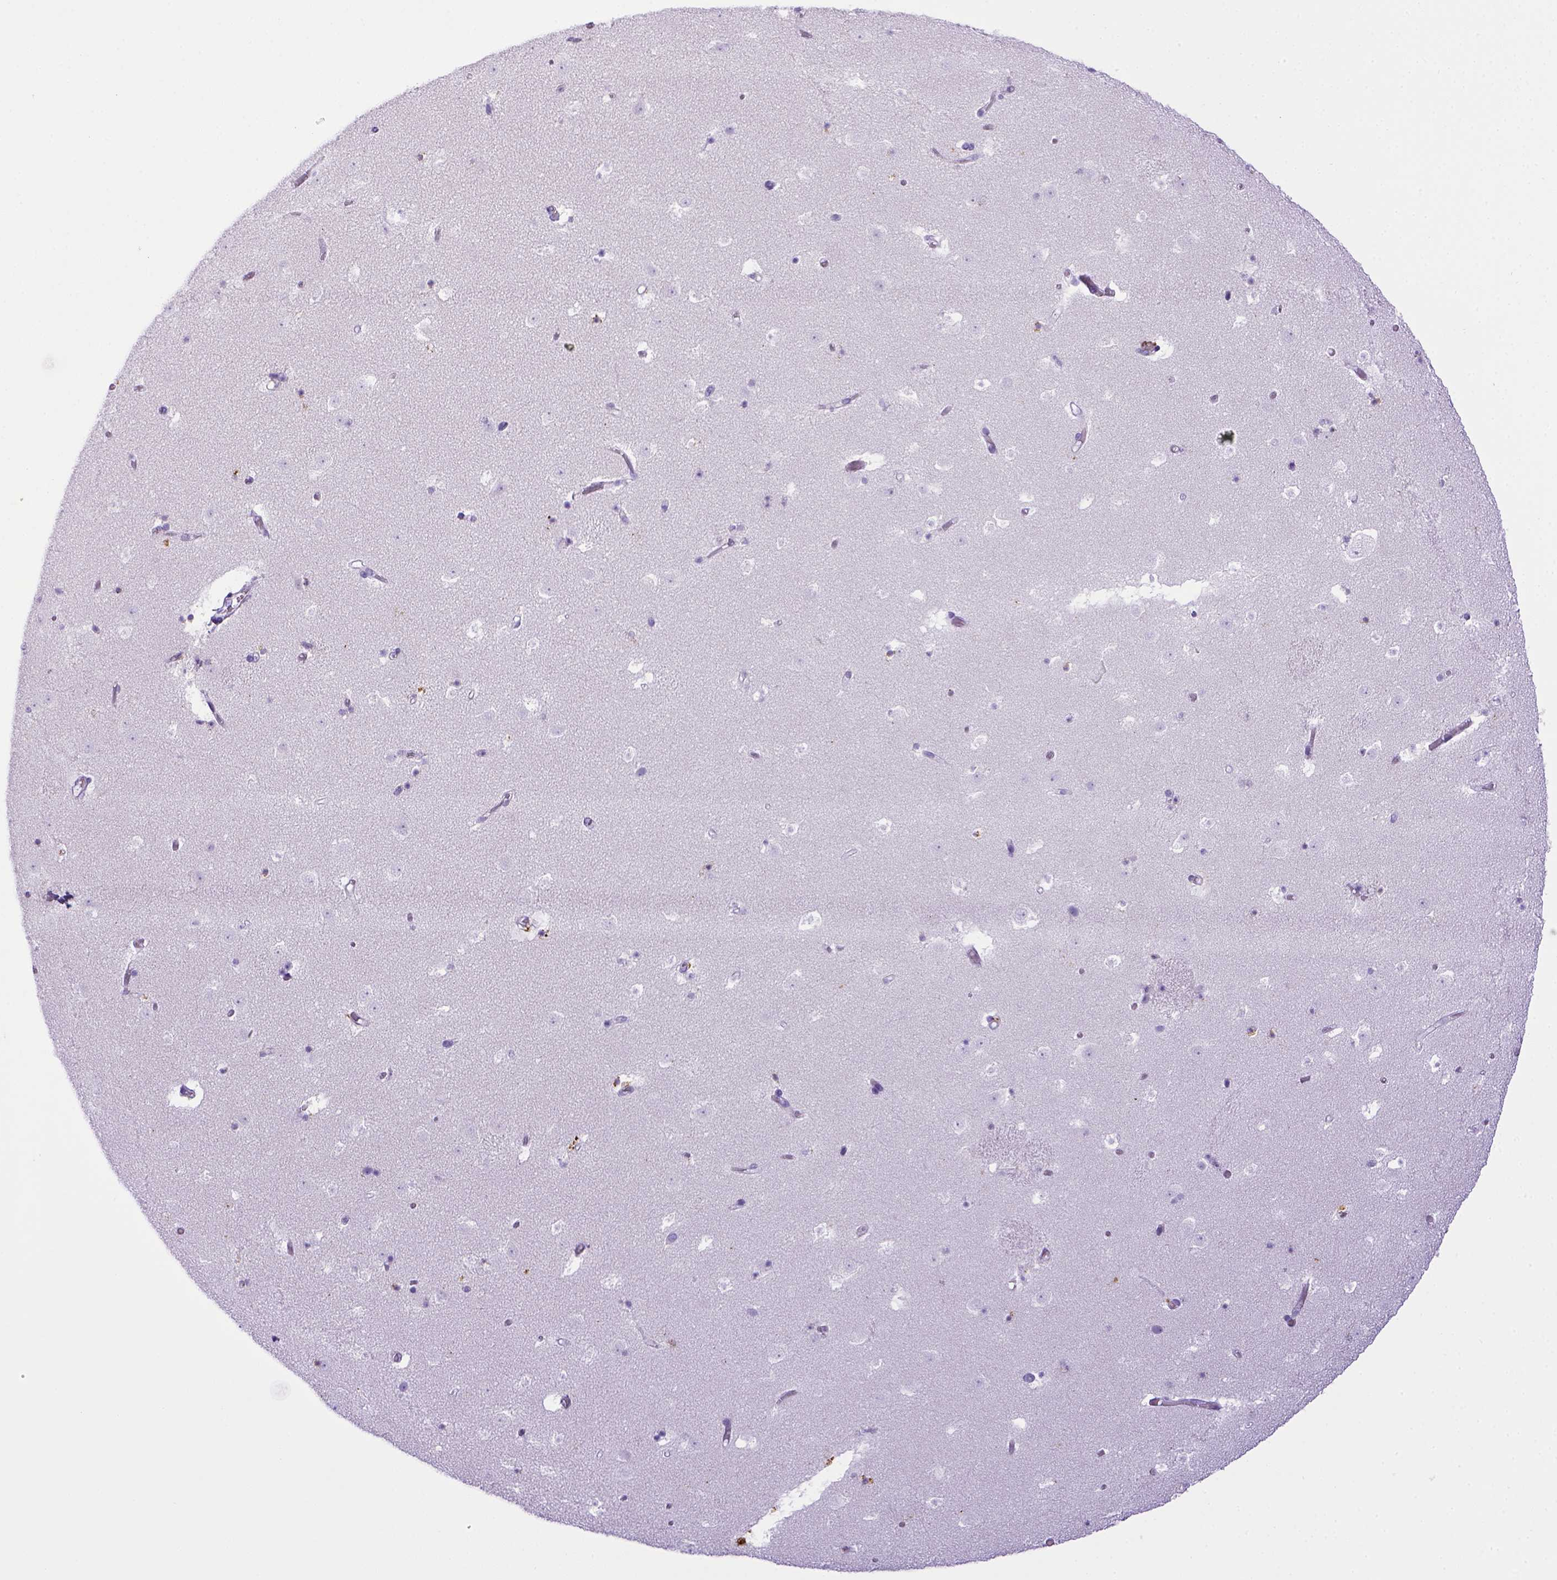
{"staining": {"intensity": "negative", "quantity": "none", "location": "none"}, "tissue": "caudate", "cell_type": "Glial cells", "image_type": "normal", "snomed": [{"axis": "morphology", "description": "Normal tissue, NOS"}, {"axis": "topography", "description": "Lateral ventricle wall"}], "caption": "The histopathology image displays no significant positivity in glial cells of caudate. (Stains: DAB (3,3'-diaminobenzidine) immunohistochemistry with hematoxylin counter stain, Microscopy: brightfield microscopy at high magnification).", "gene": "CD68", "patient": {"sex": "female", "age": 42}}